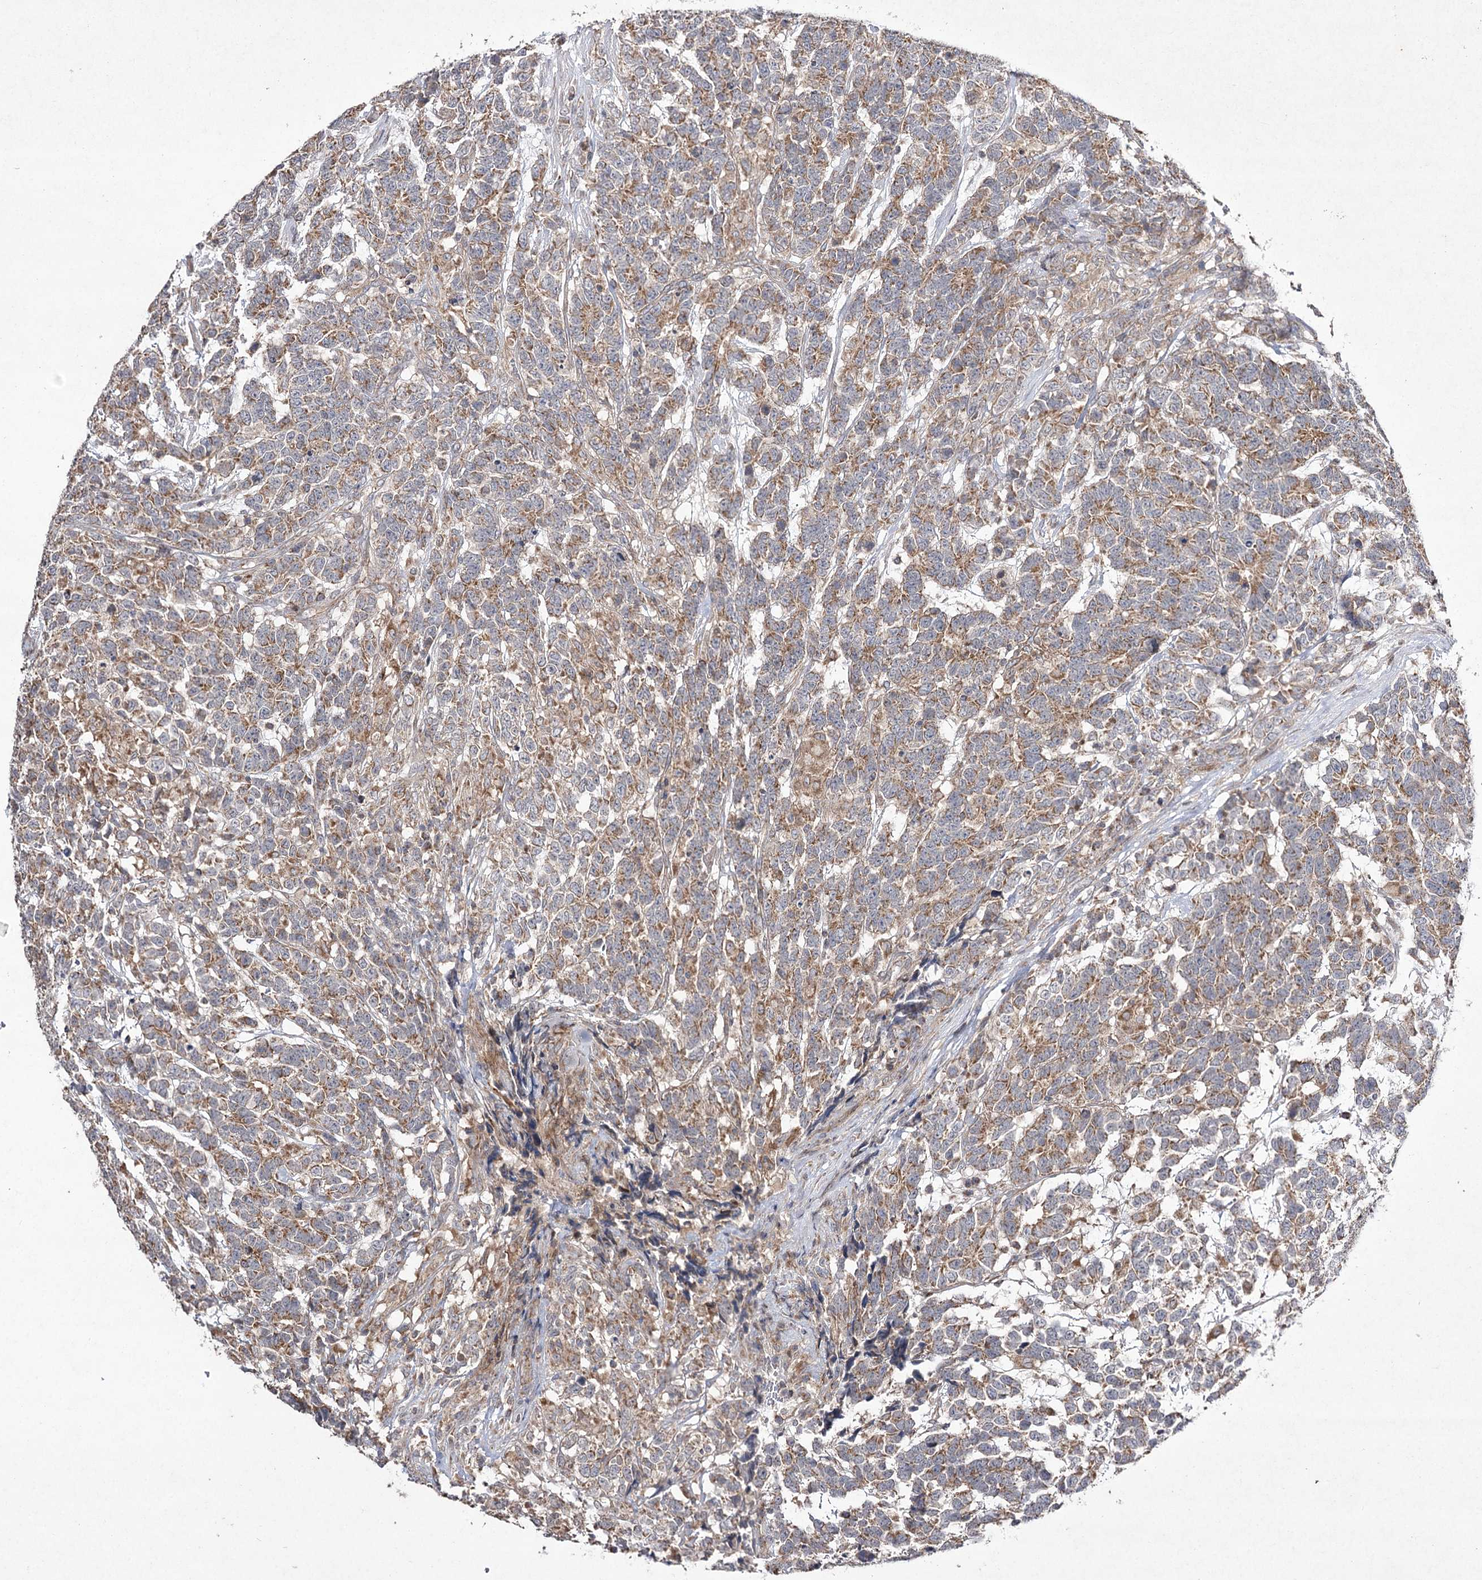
{"staining": {"intensity": "moderate", "quantity": ">75%", "location": "cytoplasmic/membranous"}, "tissue": "testis cancer", "cell_type": "Tumor cells", "image_type": "cancer", "snomed": [{"axis": "morphology", "description": "Carcinoma, Embryonal, NOS"}, {"axis": "topography", "description": "Testis"}], "caption": "DAB (3,3'-diaminobenzidine) immunohistochemical staining of human embryonal carcinoma (testis) exhibits moderate cytoplasmic/membranous protein staining in about >75% of tumor cells.", "gene": "FANCL", "patient": {"sex": "male", "age": 26}}